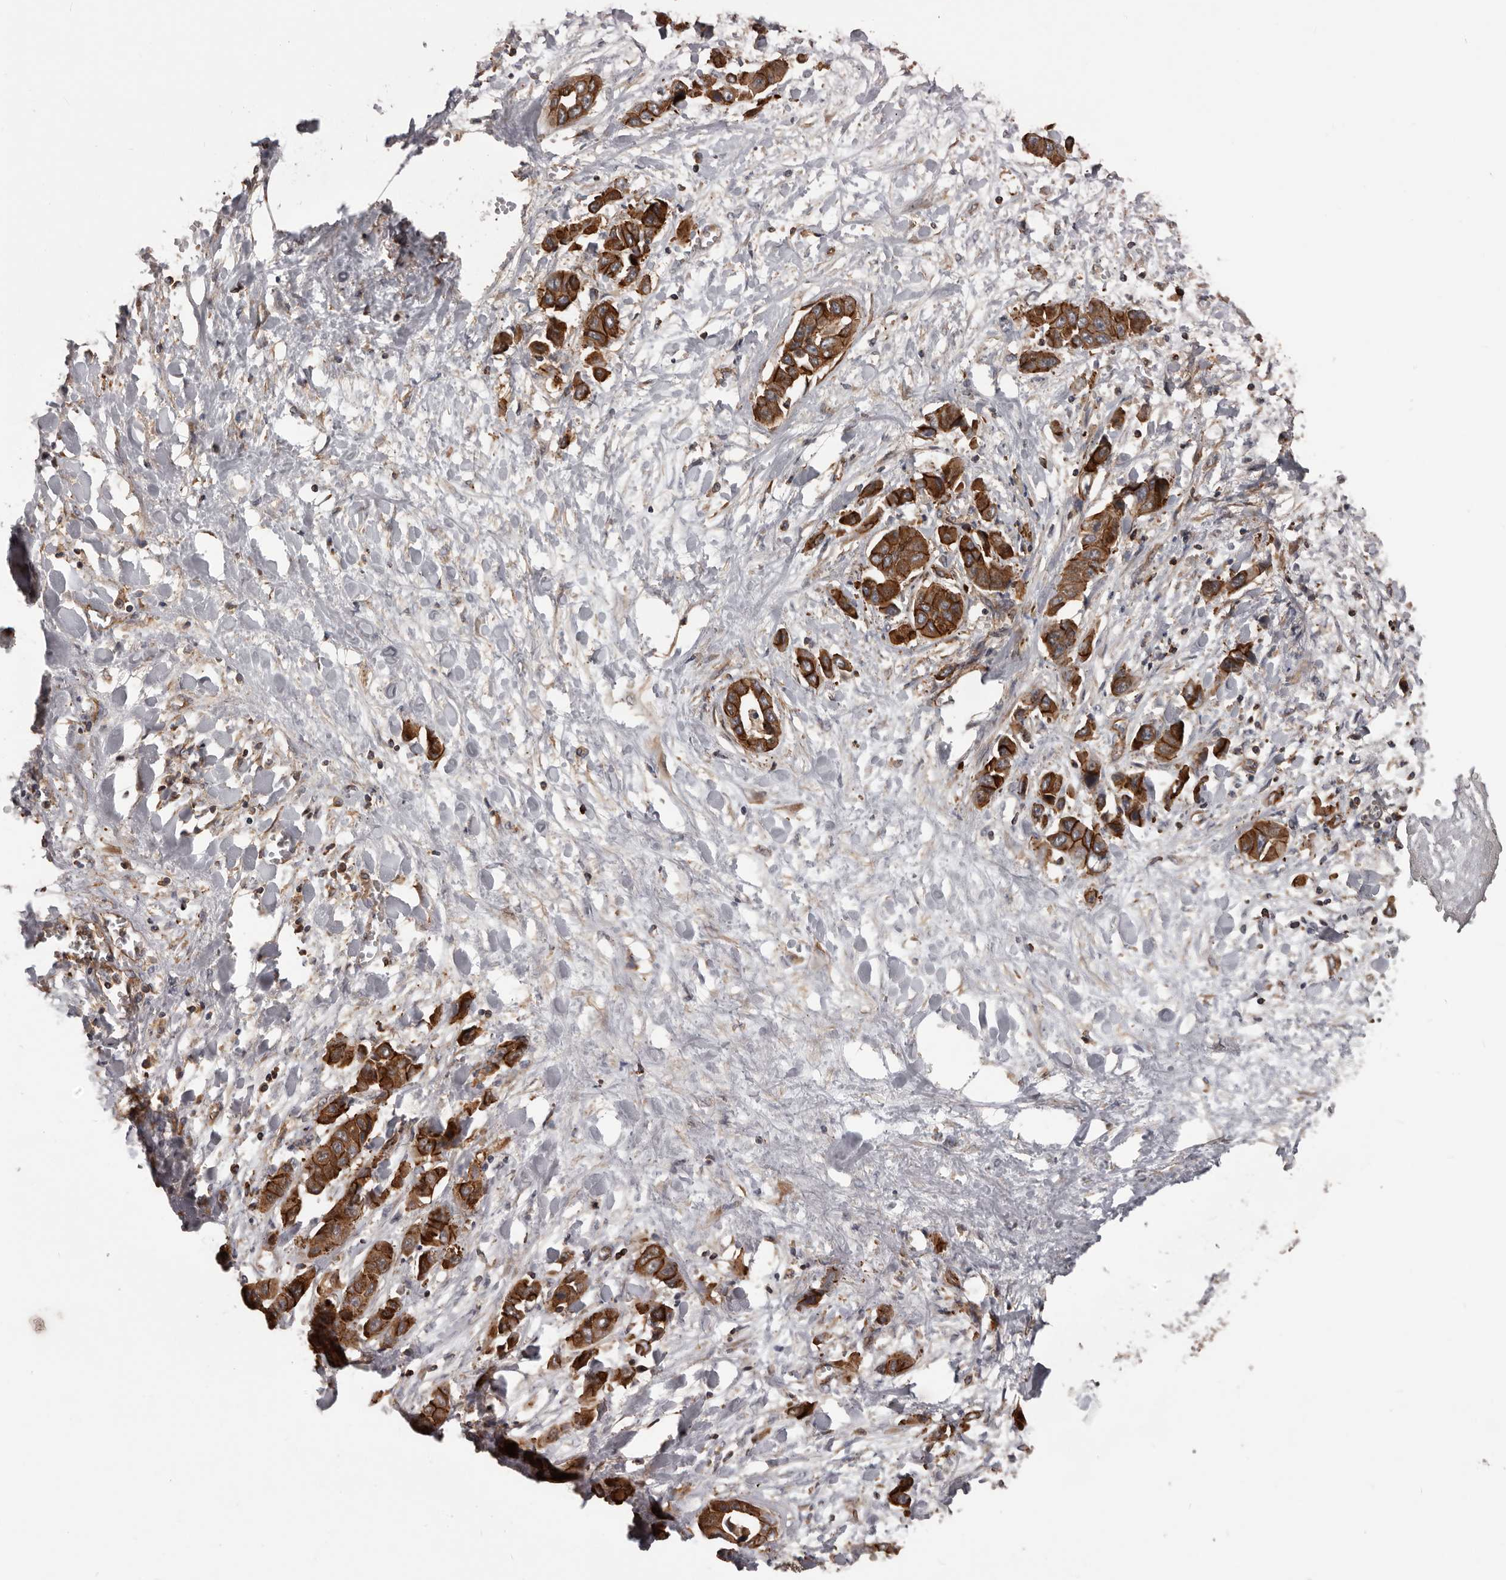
{"staining": {"intensity": "strong", "quantity": ">75%", "location": "cytoplasmic/membranous"}, "tissue": "liver cancer", "cell_type": "Tumor cells", "image_type": "cancer", "snomed": [{"axis": "morphology", "description": "Cholangiocarcinoma"}, {"axis": "topography", "description": "Liver"}], "caption": "This histopathology image shows immunohistochemistry staining of human liver cholangiocarcinoma, with high strong cytoplasmic/membranous positivity in about >75% of tumor cells.", "gene": "PNRC2", "patient": {"sex": "female", "age": 52}}